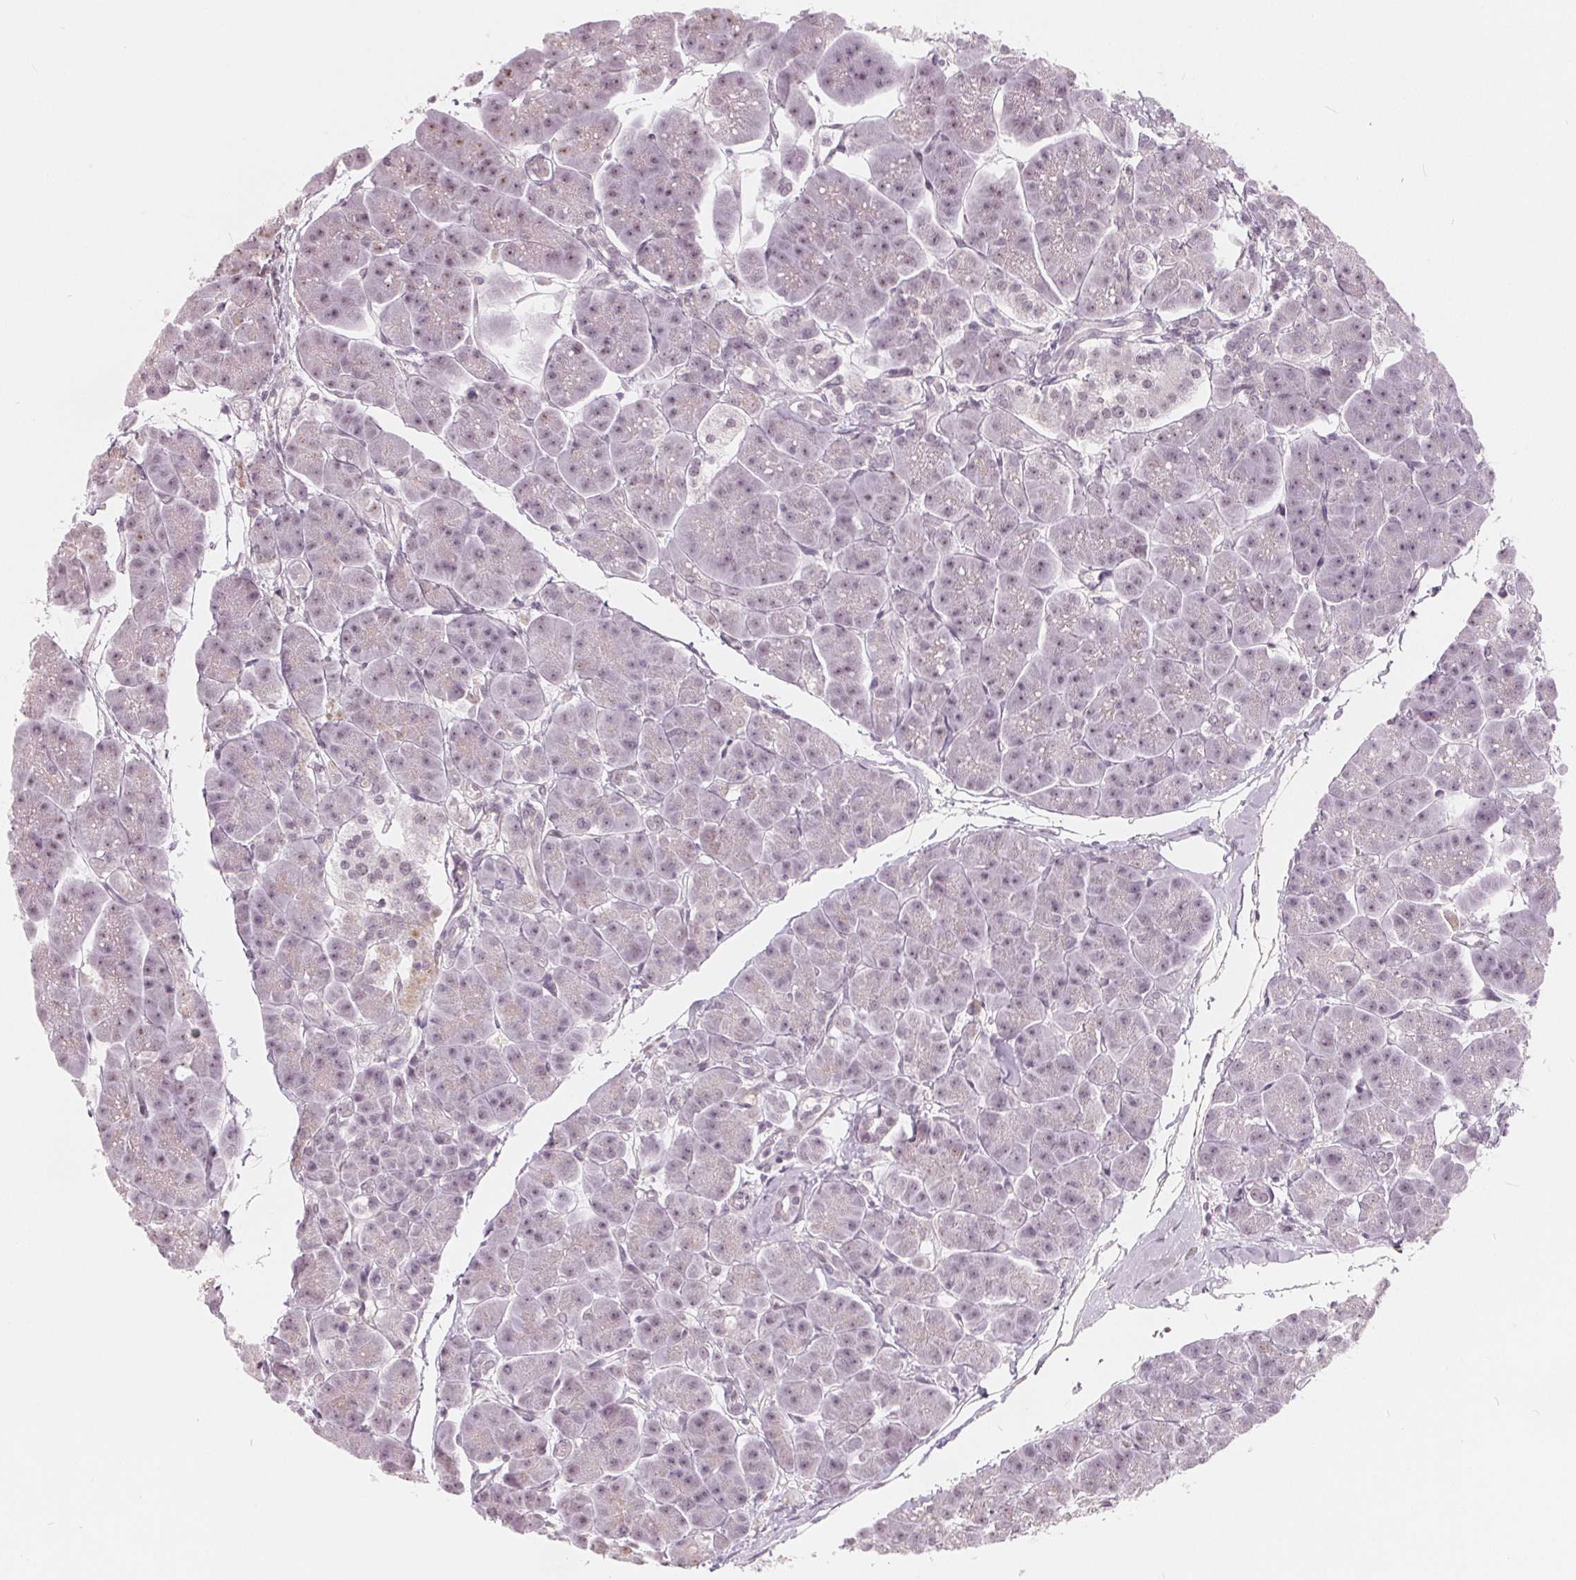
{"staining": {"intensity": "weak", "quantity": "25%-75%", "location": "nuclear"}, "tissue": "pancreas", "cell_type": "Exocrine glandular cells", "image_type": "normal", "snomed": [{"axis": "morphology", "description": "Normal tissue, NOS"}, {"axis": "topography", "description": "Adipose tissue"}, {"axis": "topography", "description": "Pancreas"}, {"axis": "topography", "description": "Peripheral nerve tissue"}], "caption": "Exocrine glandular cells exhibit low levels of weak nuclear positivity in about 25%-75% of cells in benign human pancreas.", "gene": "NUP210L", "patient": {"sex": "female", "age": 58}}